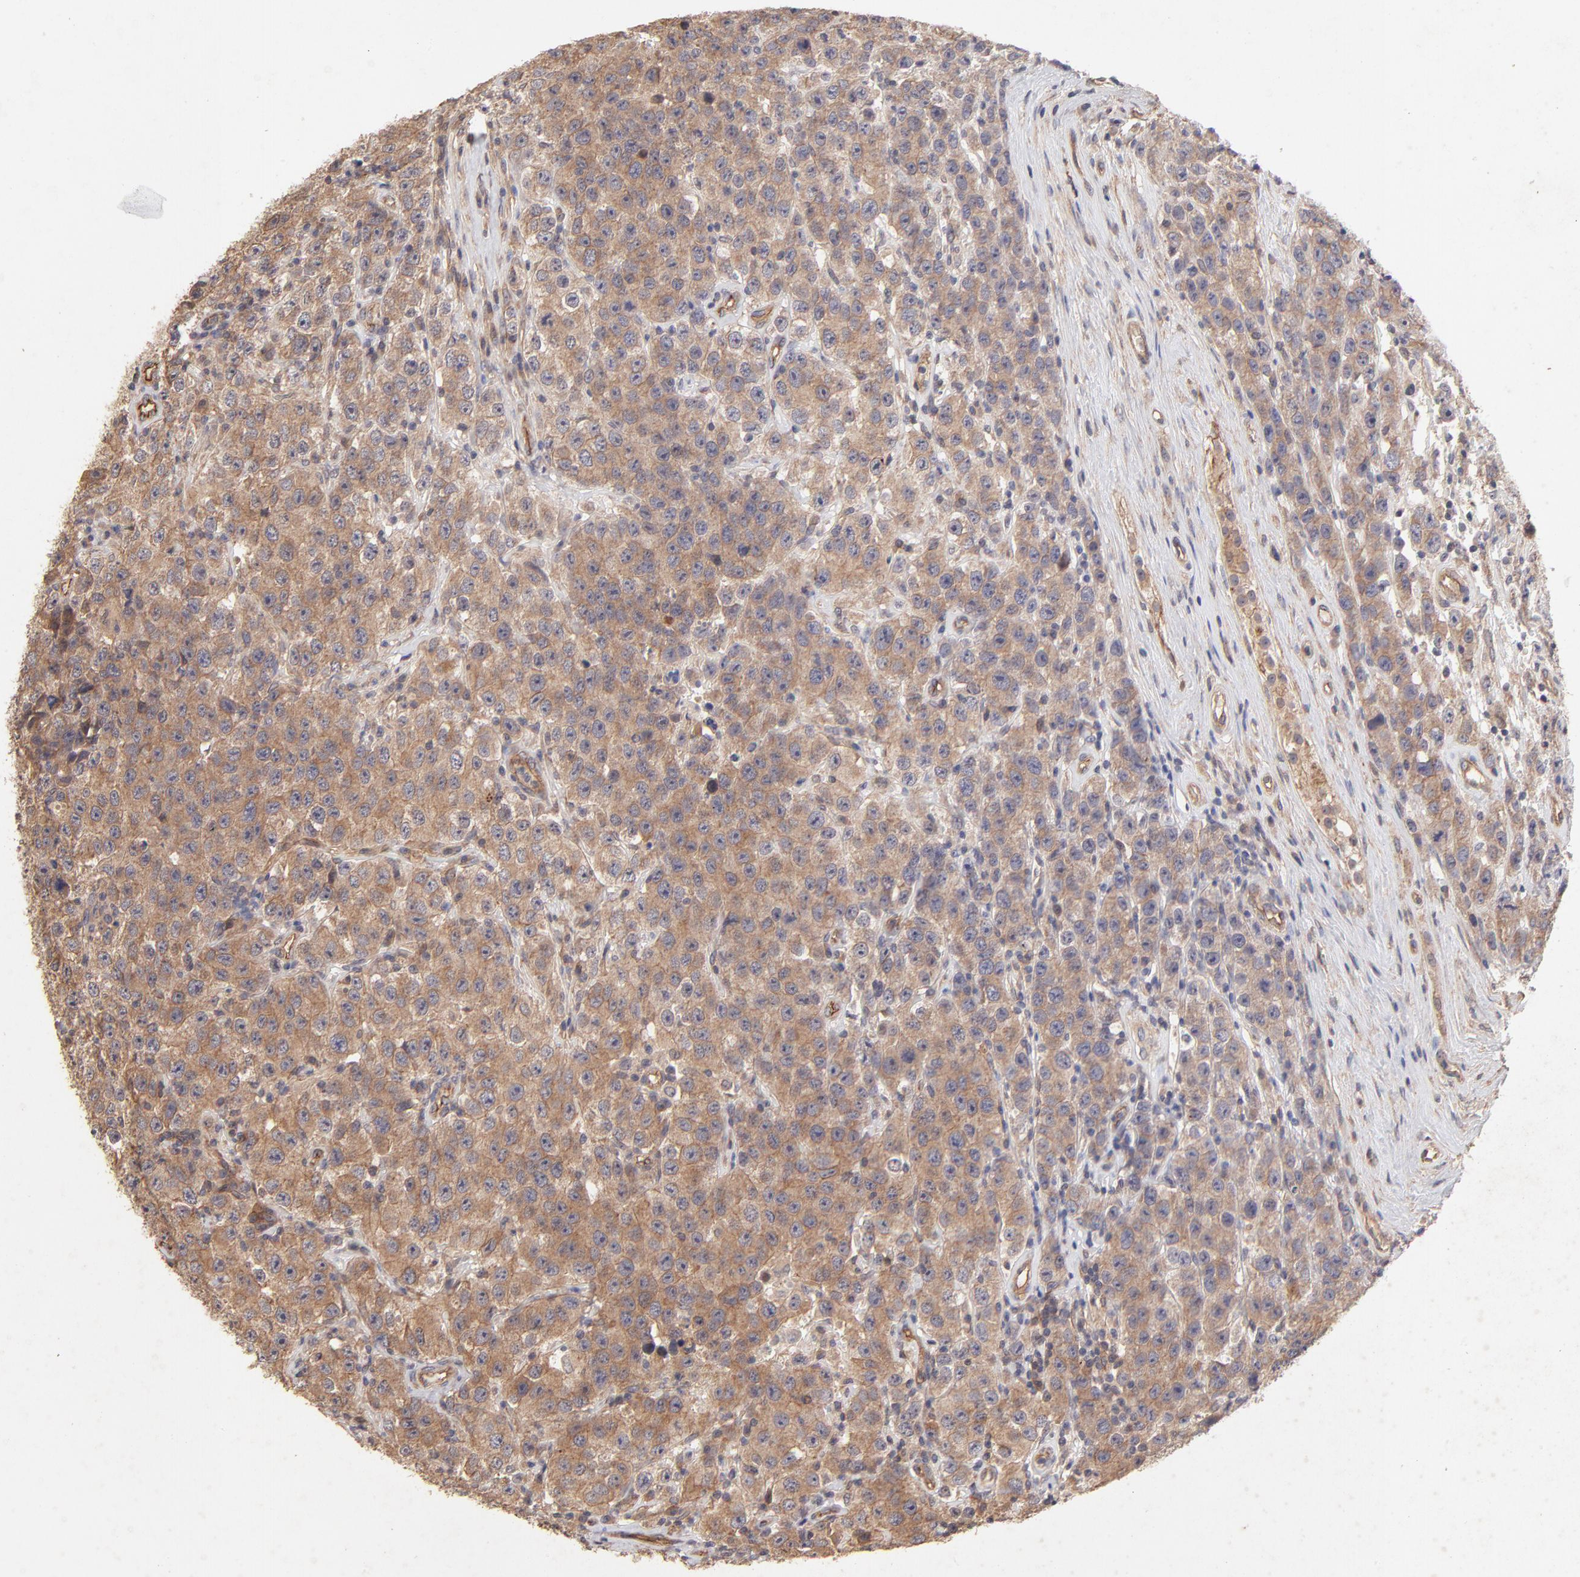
{"staining": {"intensity": "moderate", "quantity": ">75%", "location": "cytoplasmic/membranous"}, "tissue": "testis cancer", "cell_type": "Tumor cells", "image_type": "cancer", "snomed": [{"axis": "morphology", "description": "Seminoma, NOS"}, {"axis": "topography", "description": "Testis"}], "caption": "Immunohistochemical staining of human testis cancer shows medium levels of moderate cytoplasmic/membranous staining in approximately >75% of tumor cells.", "gene": "STAP2", "patient": {"sex": "male", "age": 52}}